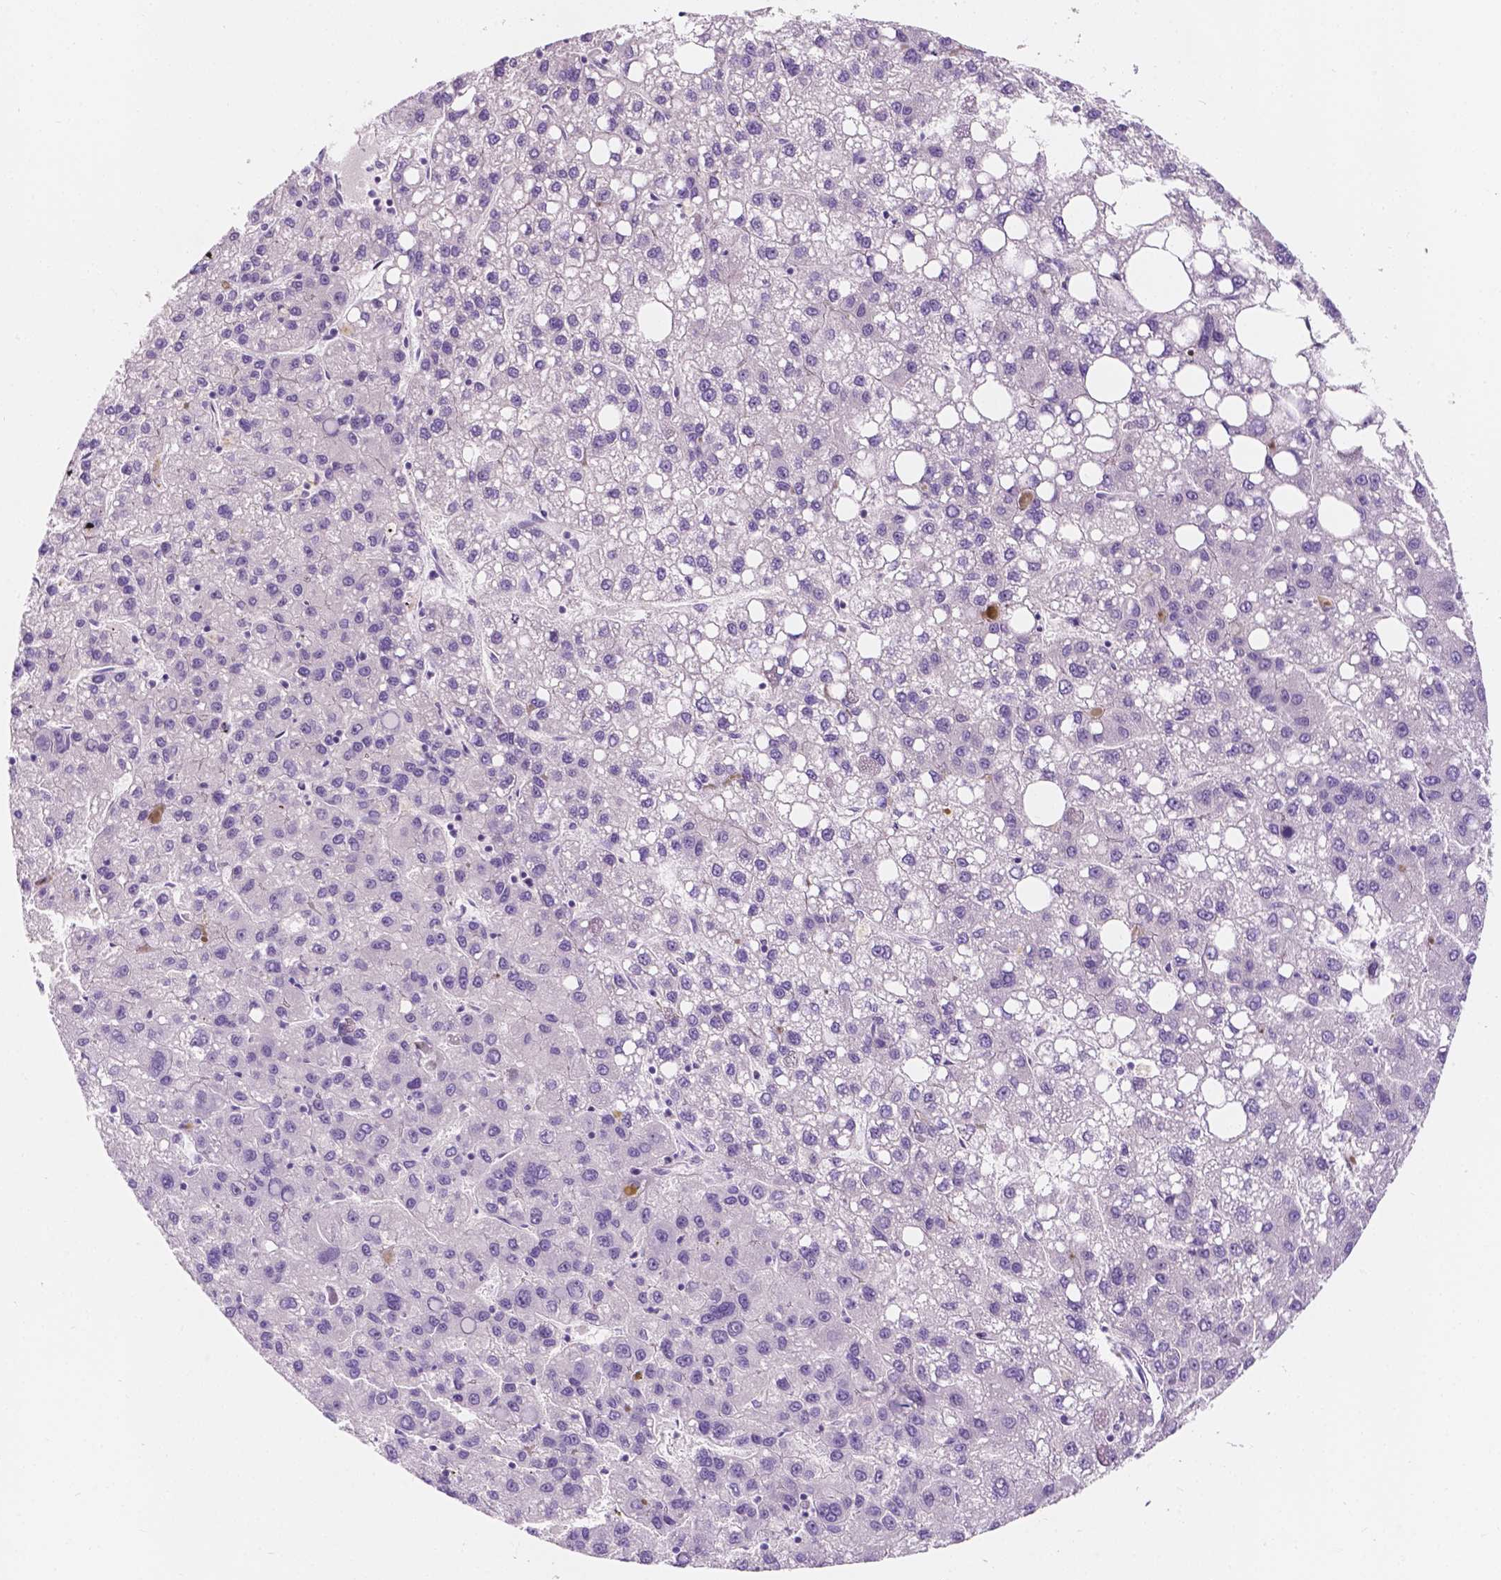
{"staining": {"intensity": "negative", "quantity": "none", "location": "none"}, "tissue": "liver cancer", "cell_type": "Tumor cells", "image_type": "cancer", "snomed": [{"axis": "morphology", "description": "Carcinoma, Hepatocellular, NOS"}, {"axis": "topography", "description": "Liver"}], "caption": "Immunohistochemical staining of human liver cancer (hepatocellular carcinoma) shows no significant positivity in tumor cells.", "gene": "SIRT2", "patient": {"sex": "female", "age": 82}}